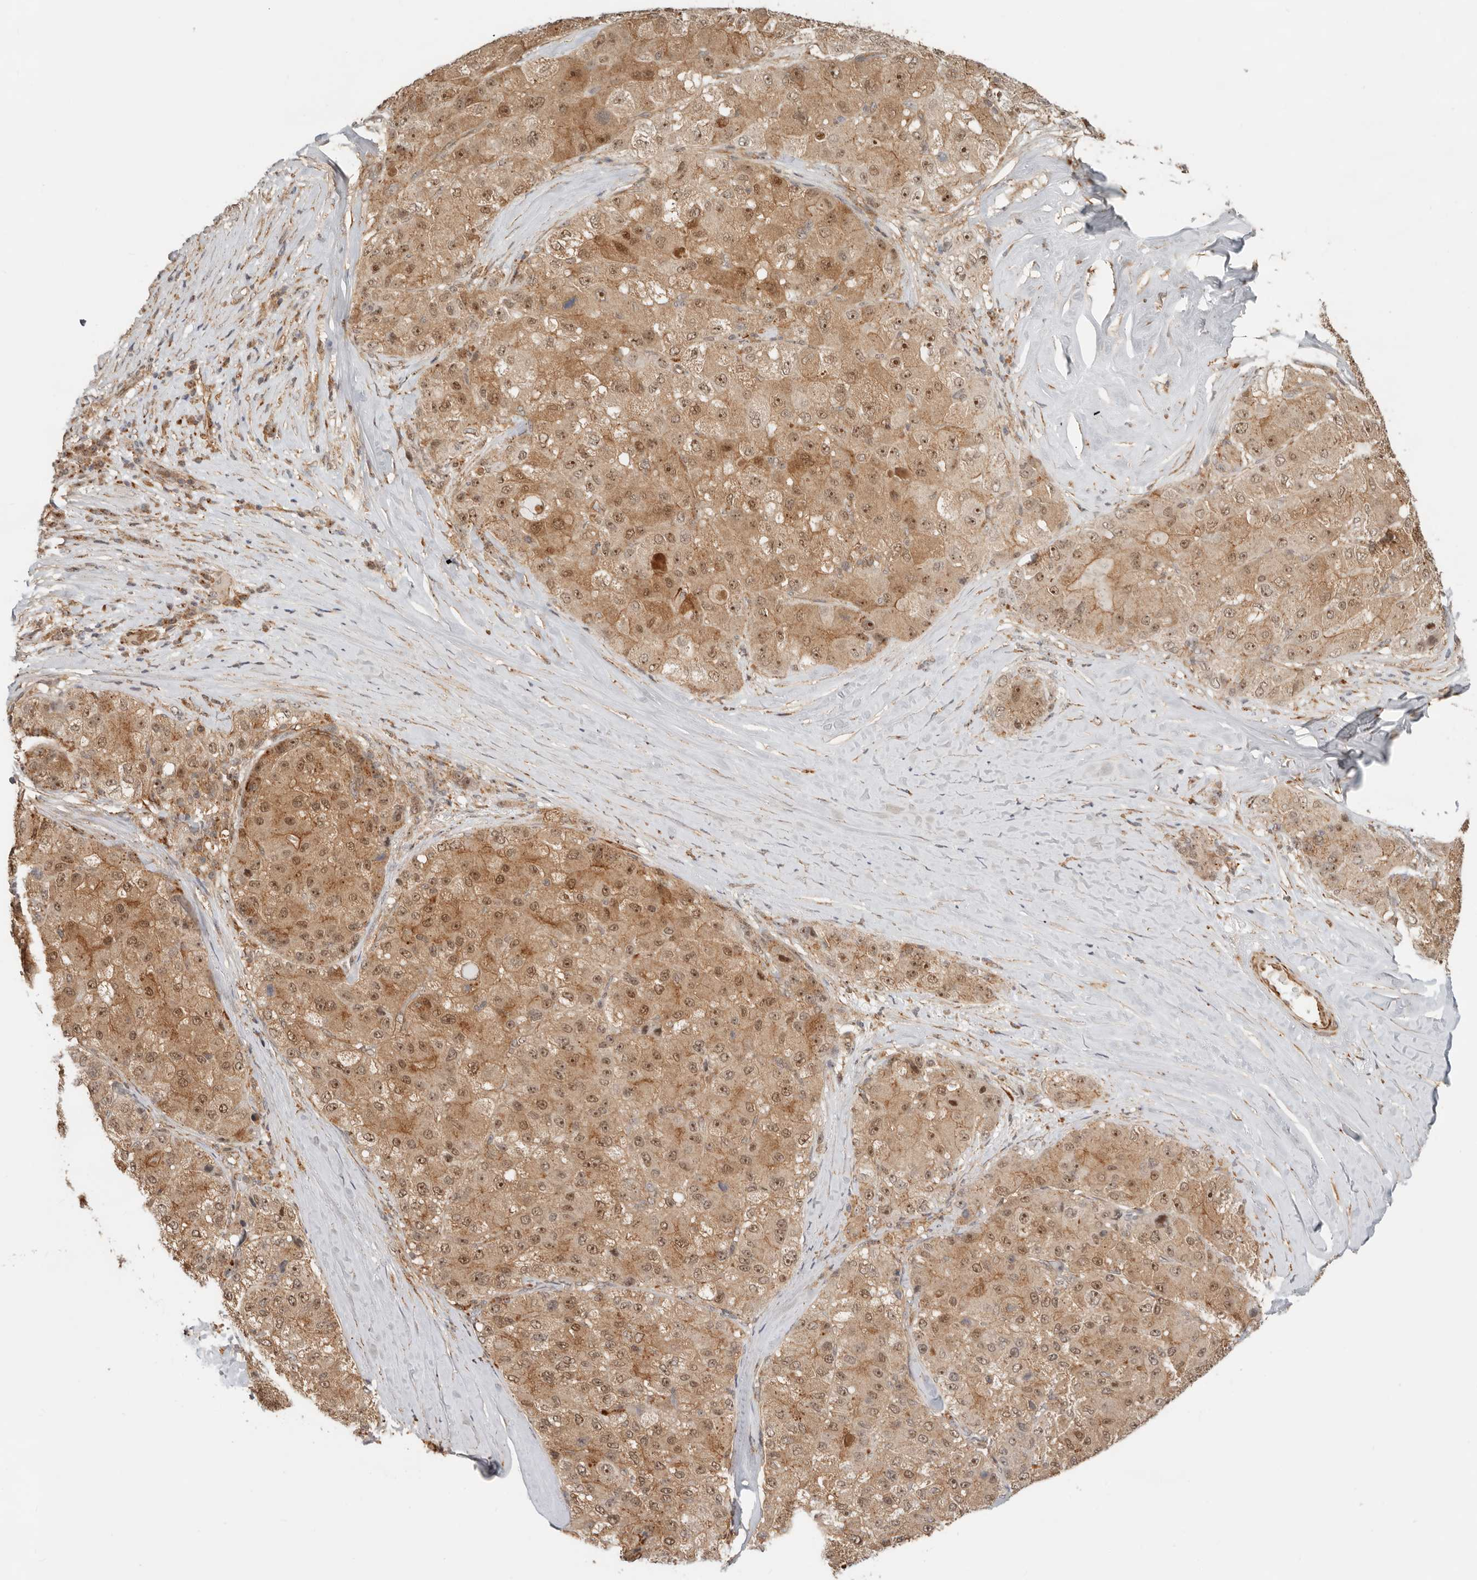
{"staining": {"intensity": "moderate", "quantity": ">75%", "location": "cytoplasmic/membranous,nuclear"}, "tissue": "liver cancer", "cell_type": "Tumor cells", "image_type": "cancer", "snomed": [{"axis": "morphology", "description": "Carcinoma, Hepatocellular, NOS"}, {"axis": "topography", "description": "Liver"}], "caption": "Liver cancer (hepatocellular carcinoma) was stained to show a protein in brown. There is medium levels of moderate cytoplasmic/membranous and nuclear staining in approximately >75% of tumor cells.", "gene": "HEXD", "patient": {"sex": "male", "age": 80}}